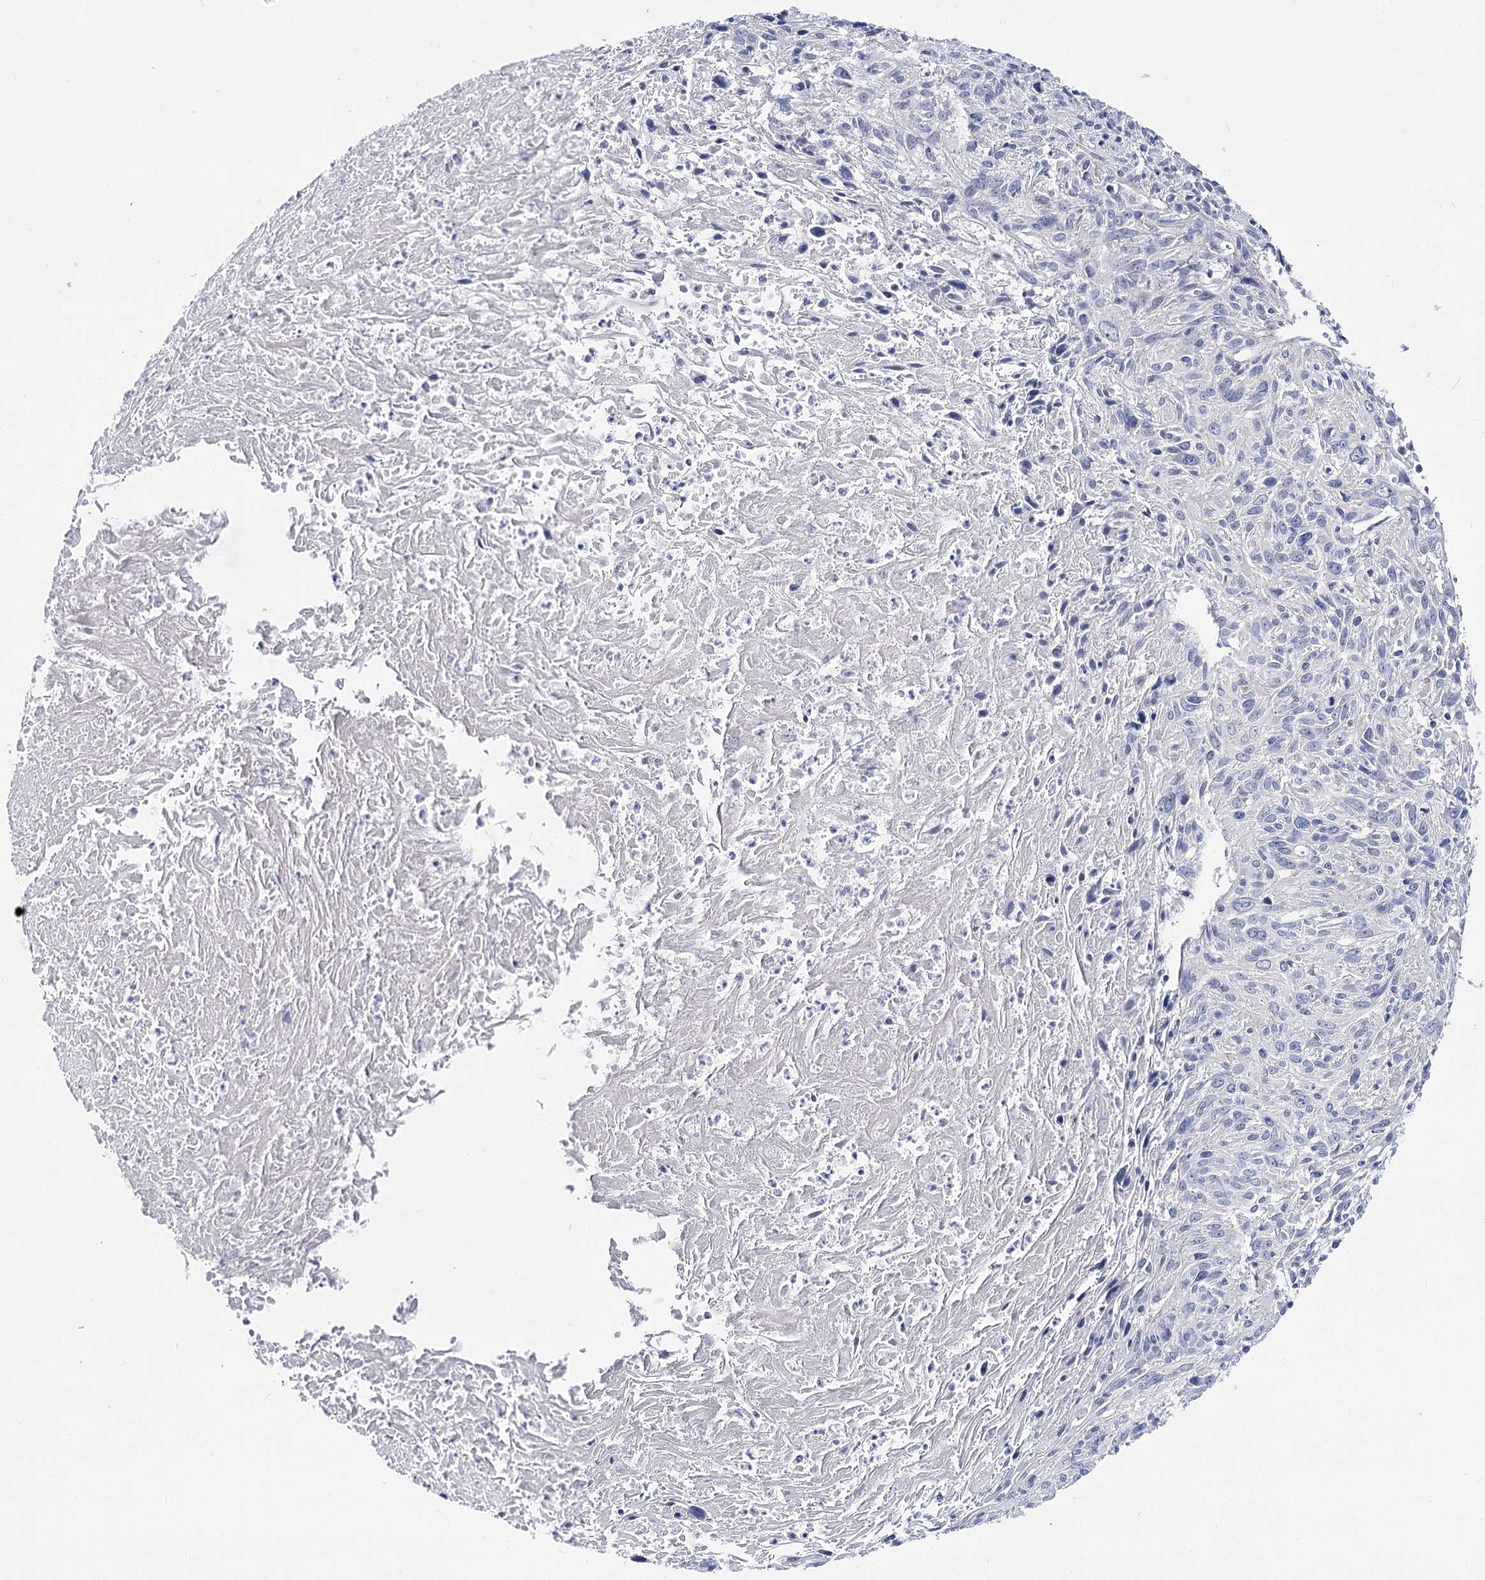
{"staining": {"intensity": "negative", "quantity": "none", "location": "none"}, "tissue": "cervical cancer", "cell_type": "Tumor cells", "image_type": "cancer", "snomed": [{"axis": "morphology", "description": "Squamous cell carcinoma, NOS"}, {"axis": "topography", "description": "Cervix"}], "caption": "This is an IHC image of cervical cancer (squamous cell carcinoma). There is no expression in tumor cells.", "gene": "NRAP", "patient": {"sex": "female", "age": 51}}